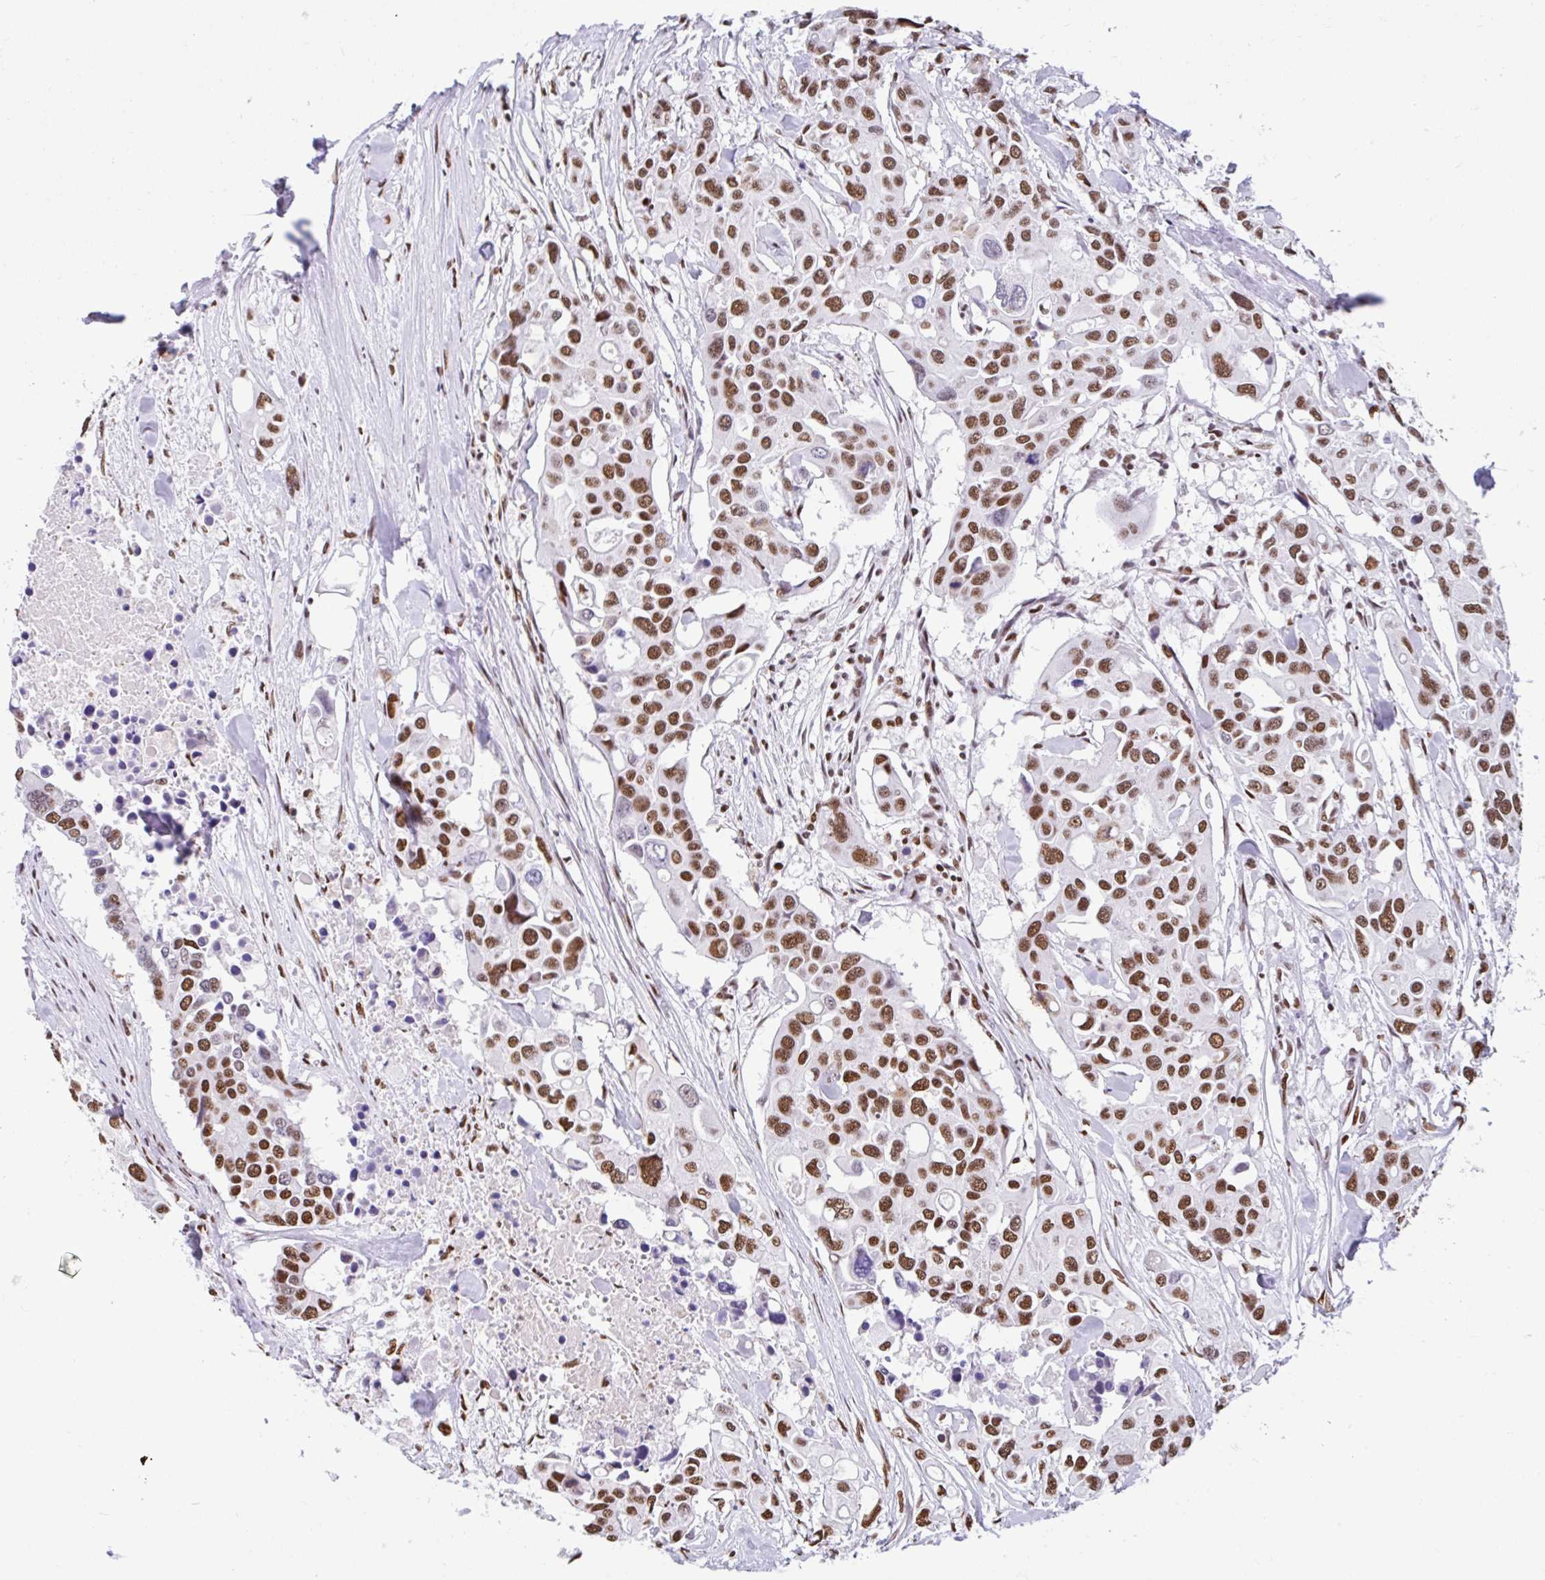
{"staining": {"intensity": "strong", "quantity": ">75%", "location": "nuclear"}, "tissue": "colorectal cancer", "cell_type": "Tumor cells", "image_type": "cancer", "snomed": [{"axis": "morphology", "description": "Adenocarcinoma, NOS"}, {"axis": "topography", "description": "Colon"}], "caption": "Tumor cells demonstrate strong nuclear expression in approximately >75% of cells in colorectal cancer (adenocarcinoma). The protein is stained brown, and the nuclei are stained in blue (DAB IHC with brightfield microscopy, high magnification).", "gene": "KHDRBS1", "patient": {"sex": "male", "age": 77}}